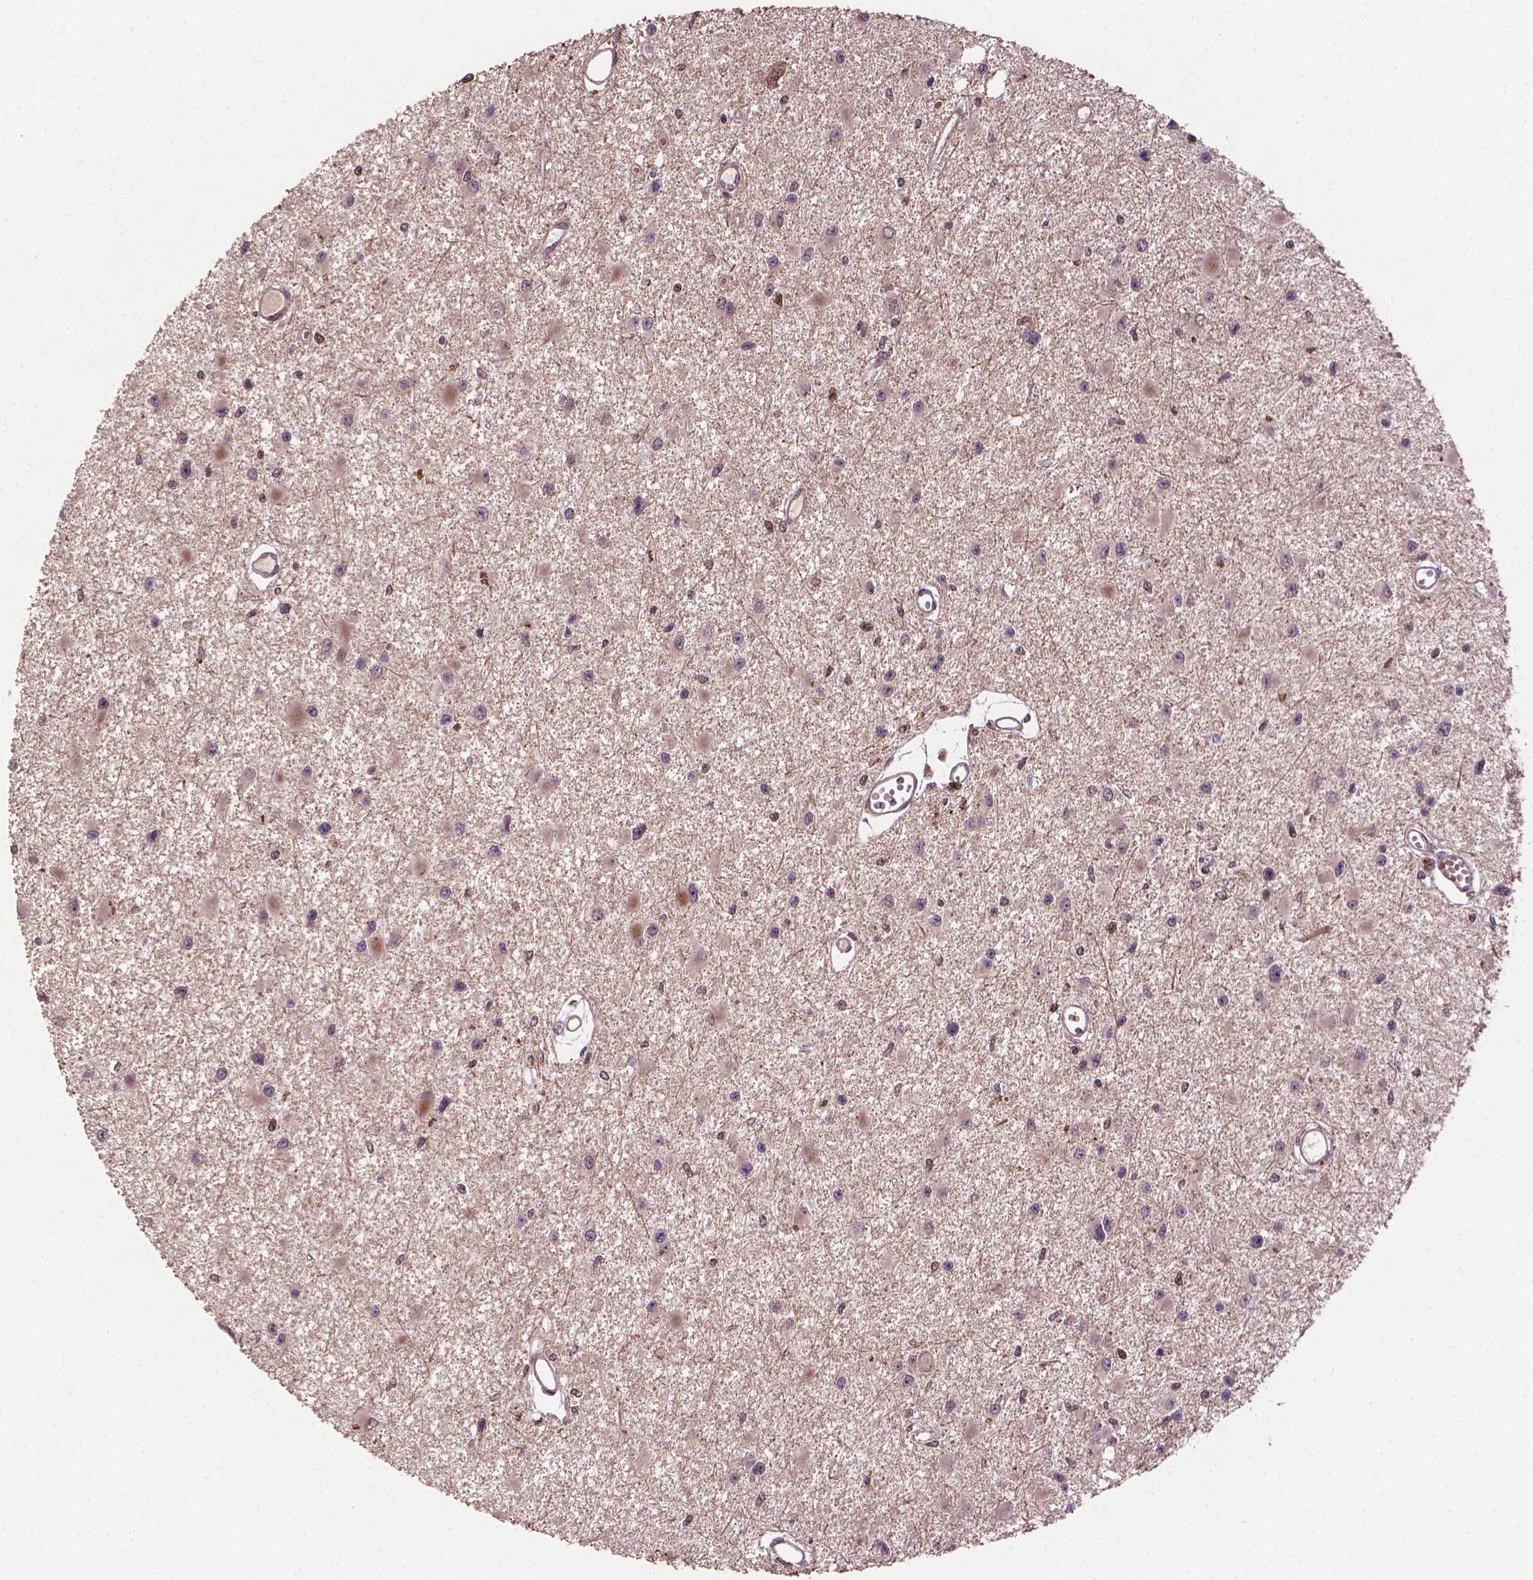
{"staining": {"intensity": "negative", "quantity": "none", "location": "none"}, "tissue": "glioma", "cell_type": "Tumor cells", "image_type": "cancer", "snomed": [{"axis": "morphology", "description": "Glioma, malignant, High grade"}, {"axis": "topography", "description": "Brain"}], "caption": "IHC image of neoplastic tissue: human malignant glioma (high-grade) stained with DAB shows no significant protein positivity in tumor cells. (IHC, brightfield microscopy, high magnification).", "gene": "B3GALNT2", "patient": {"sex": "male", "age": 54}}